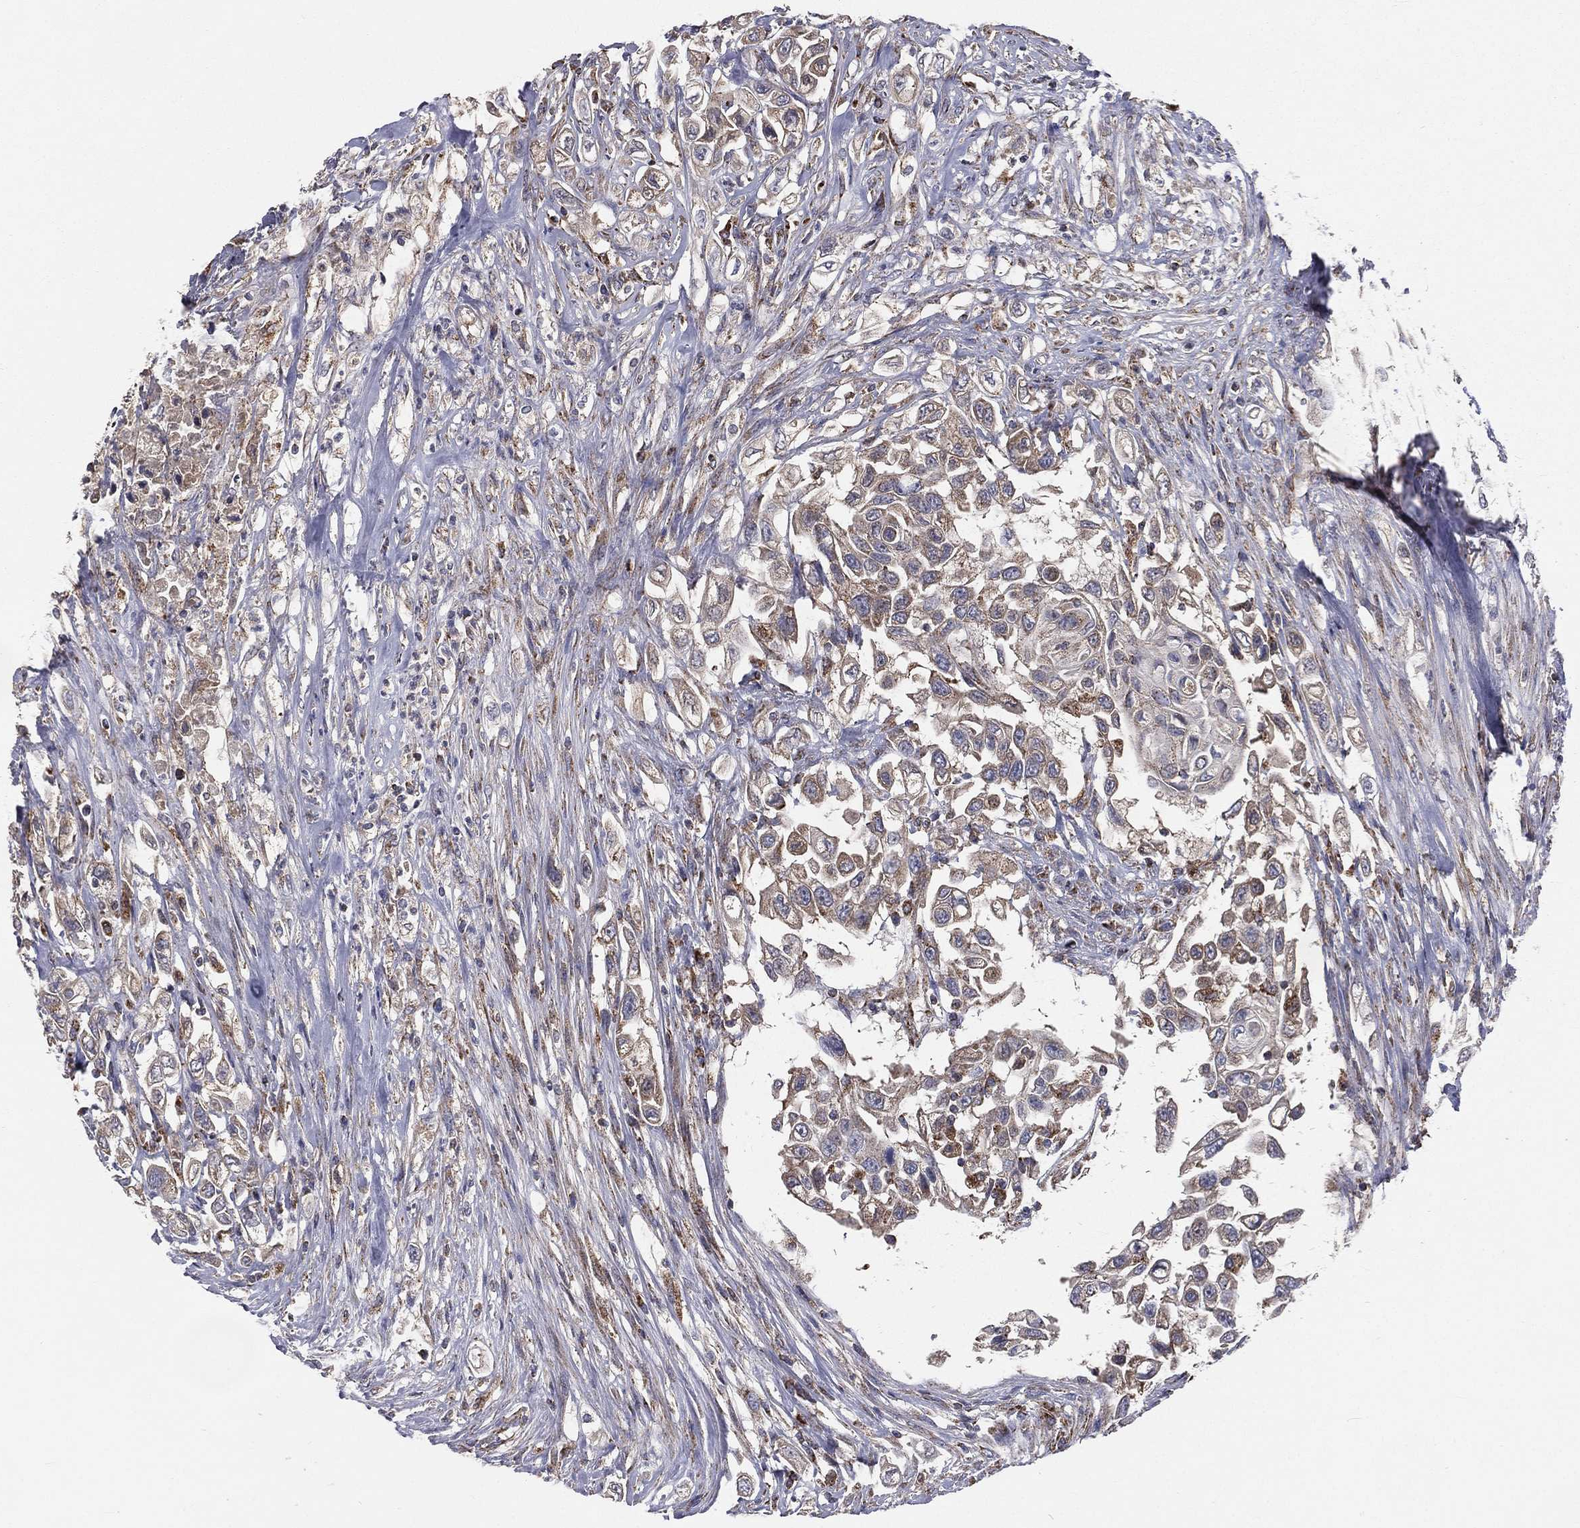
{"staining": {"intensity": "moderate", "quantity": "<25%", "location": "cytoplasmic/membranous"}, "tissue": "urothelial cancer", "cell_type": "Tumor cells", "image_type": "cancer", "snomed": [{"axis": "morphology", "description": "Urothelial carcinoma, High grade"}, {"axis": "topography", "description": "Urinary bladder"}], "caption": "There is low levels of moderate cytoplasmic/membranous expression in tumor cells of urothelial carcinoma (high-grade), as demonstrated by immunohistochemical staining (brown color).", "gene": "GPD1", "patient": {"sex": "female", "age": 56}}